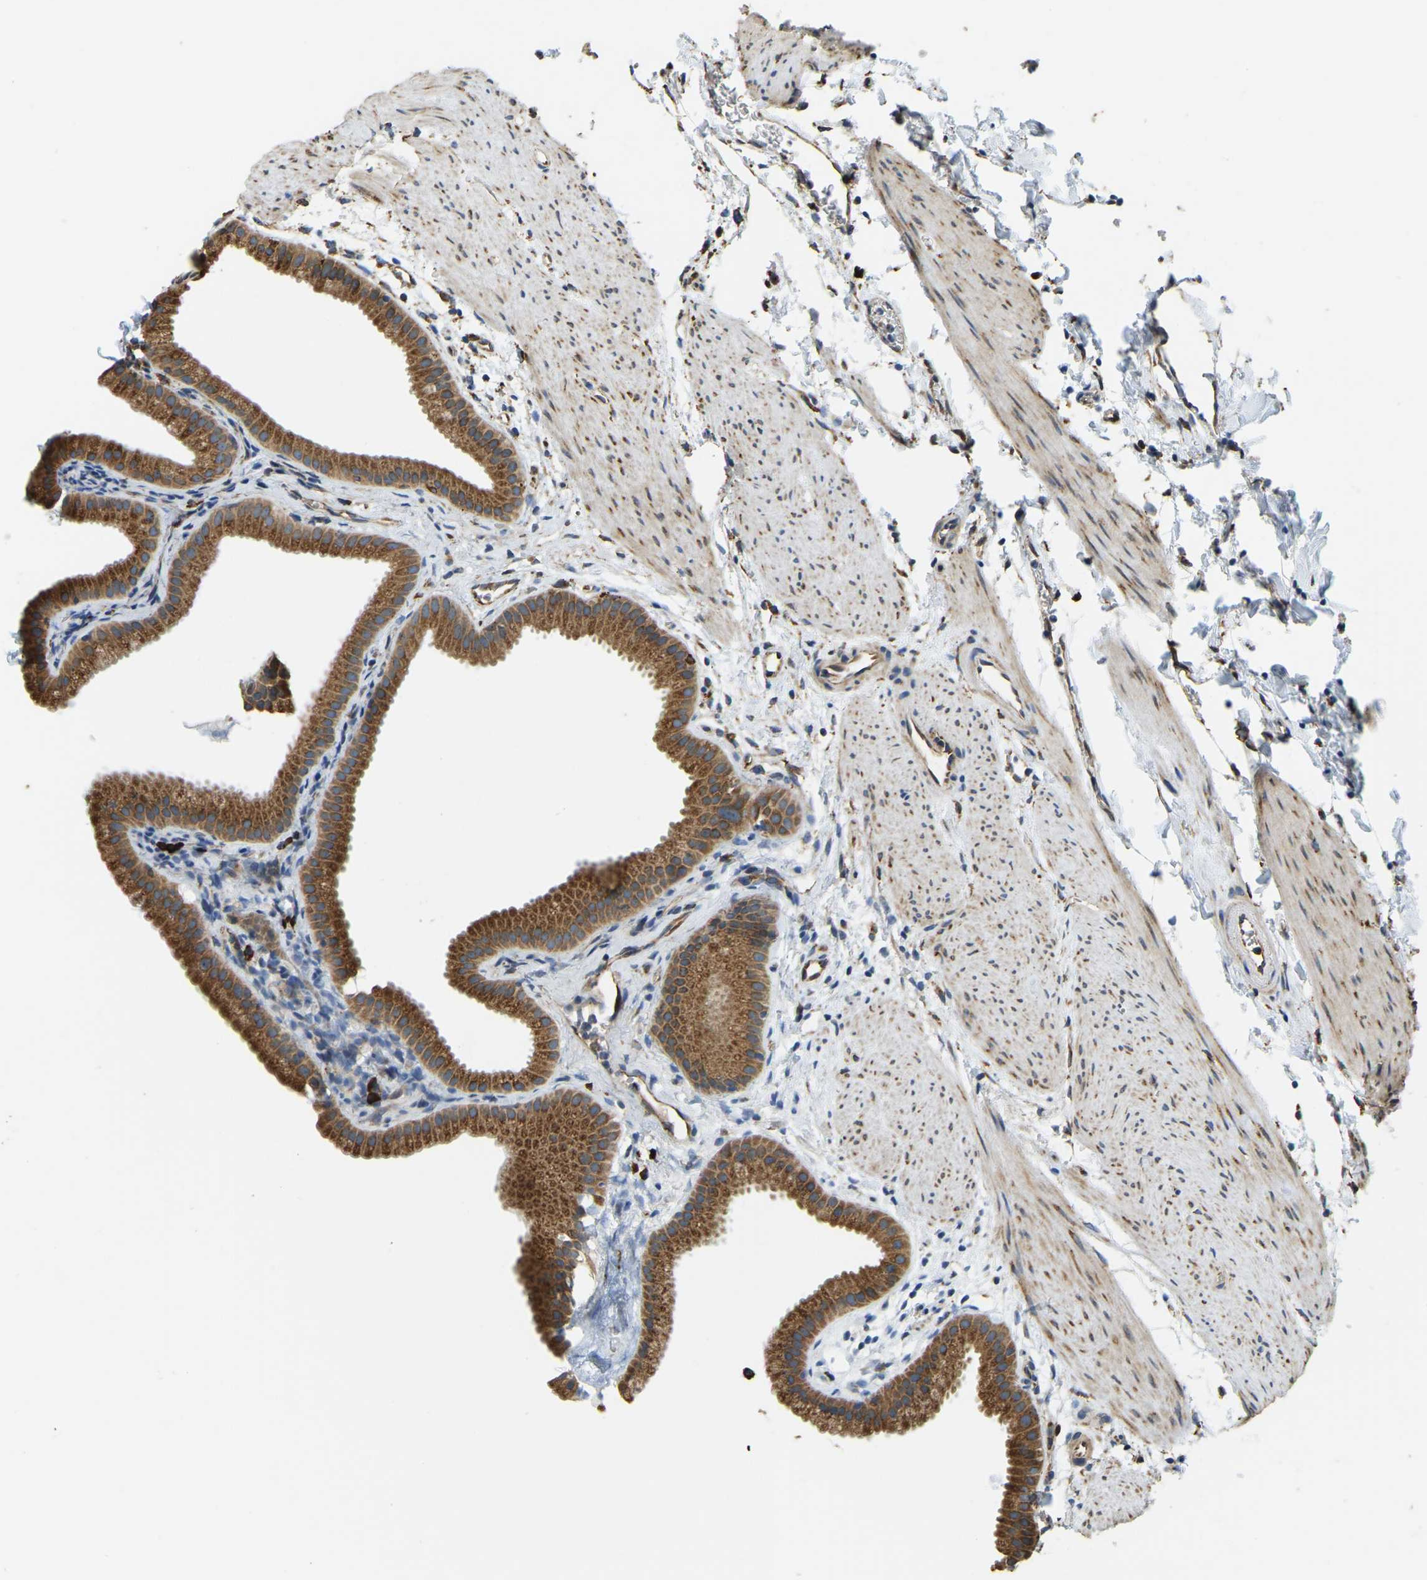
{"staining": {"intensity": "strong", "quantity": ">75%", "location": "cytoplasmic/membranous"}, "tissue": "gallbladder", "cell_type": "Glandular cells", "image_type": "normal", "snomed": [{"axis": "morphology", "description": "Normal tissue, NOS"}, {"axis": "topography", "description": "Gallbladder"}], "caption": "Glandular cells demonstrate strong cytoplasmic/membranous staining in approximately >75% of cells in benign gallbladder.", "gene": "RNF115", "patient": {"sex": "female", "age": 64}}